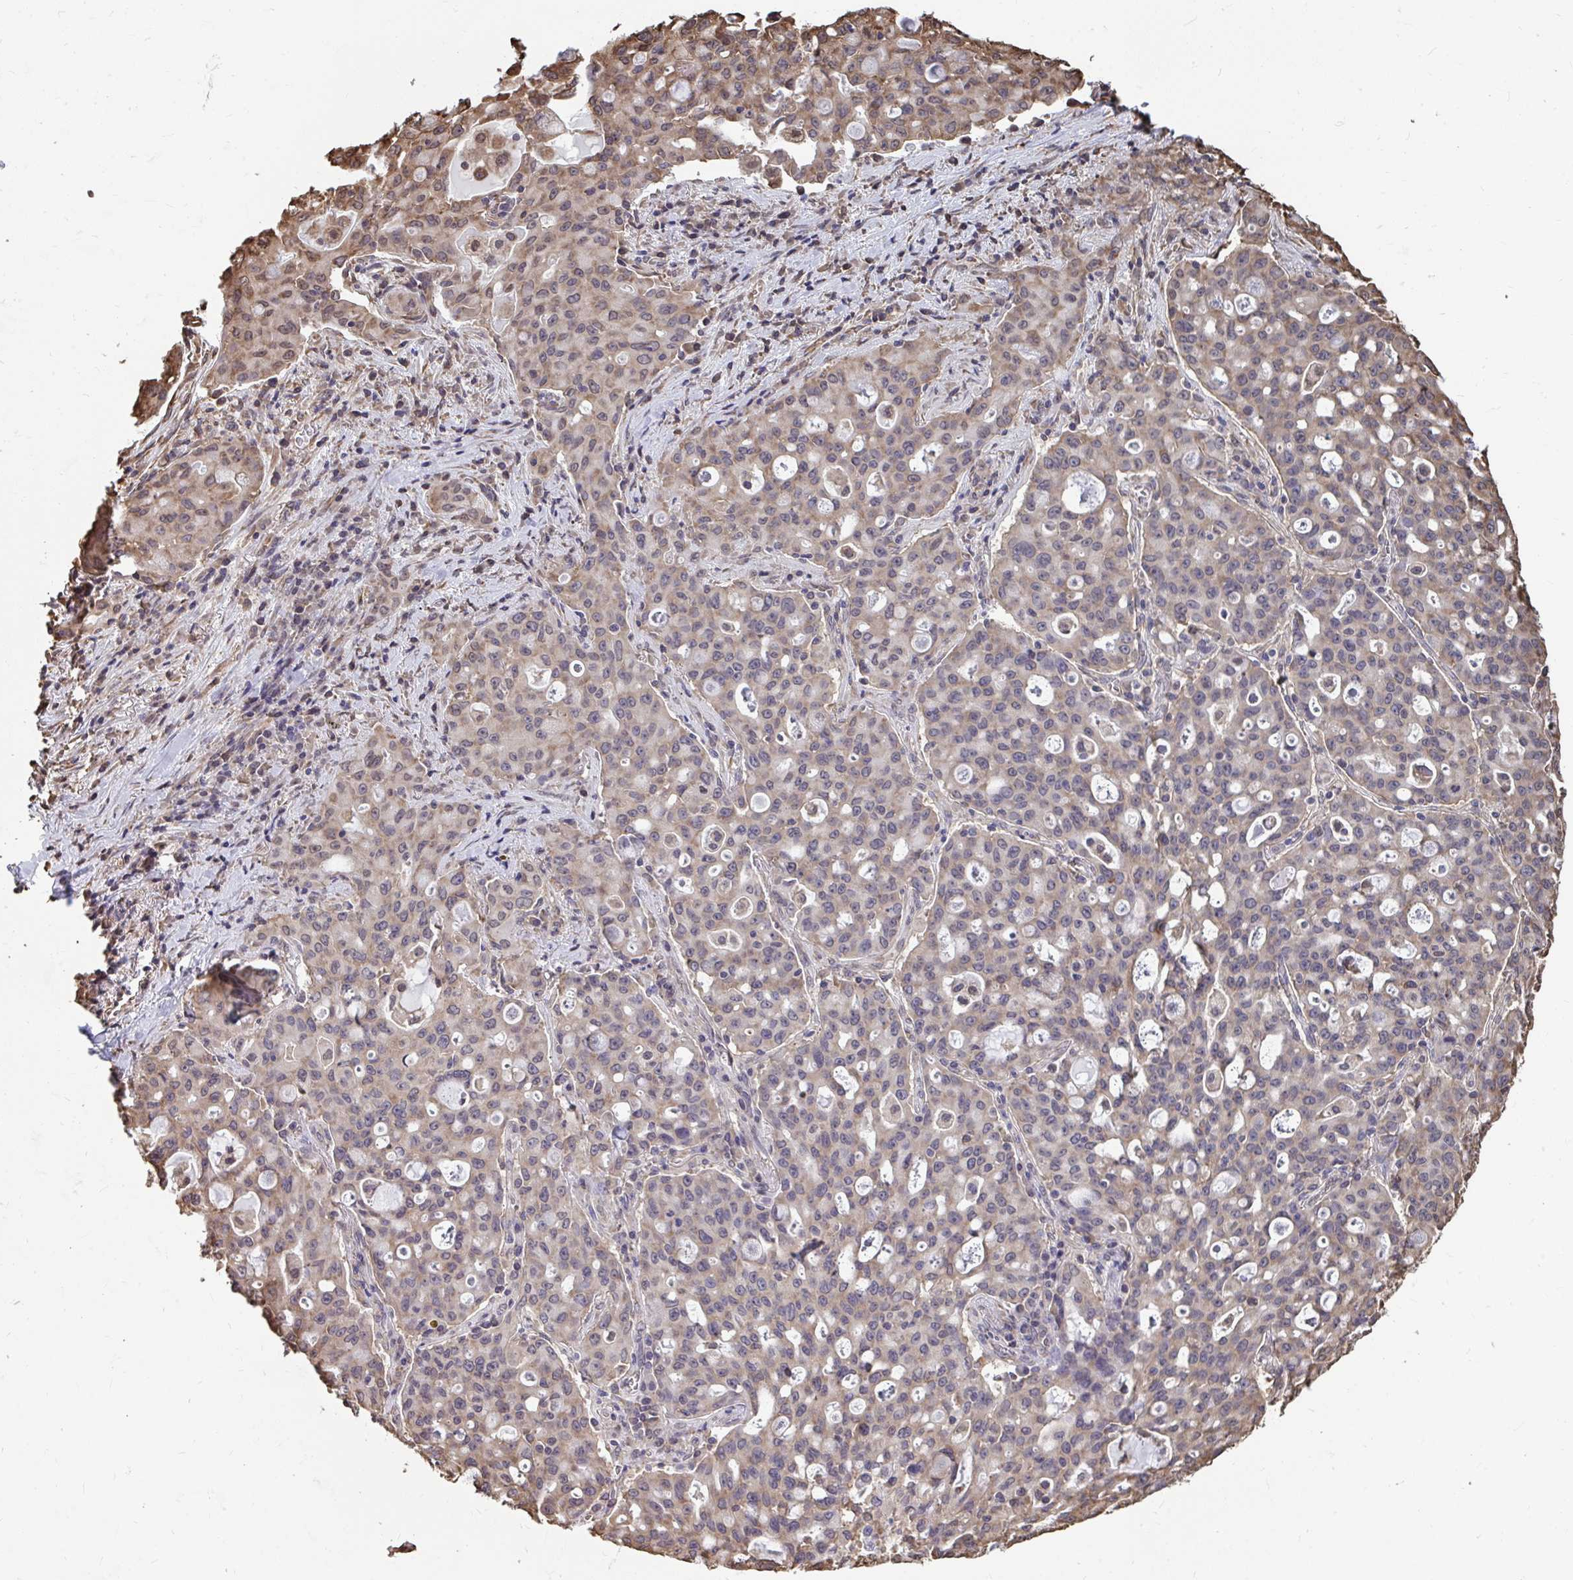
{"staining": {"intensity": "weak", "quantity": "<25%", "location": "cytoplasmic/membranous"}, "tissue": "lung cancer", "cell_type": "Tumor cells", "image_type": "cancer", "snomed": [{"axis": "morphology", "description": "Adenocarcinoma, NOS"}, {"axis": "topography", "description": "Lung"}], "caption": "DAB (3,3'-diaminobenzidine) immunohistochemical staining of lung adenocarcinoma shows no significant staining in tumor cells.", "gene": "SYNCRIP", "patient": {"sex": "female", "age": 44}}